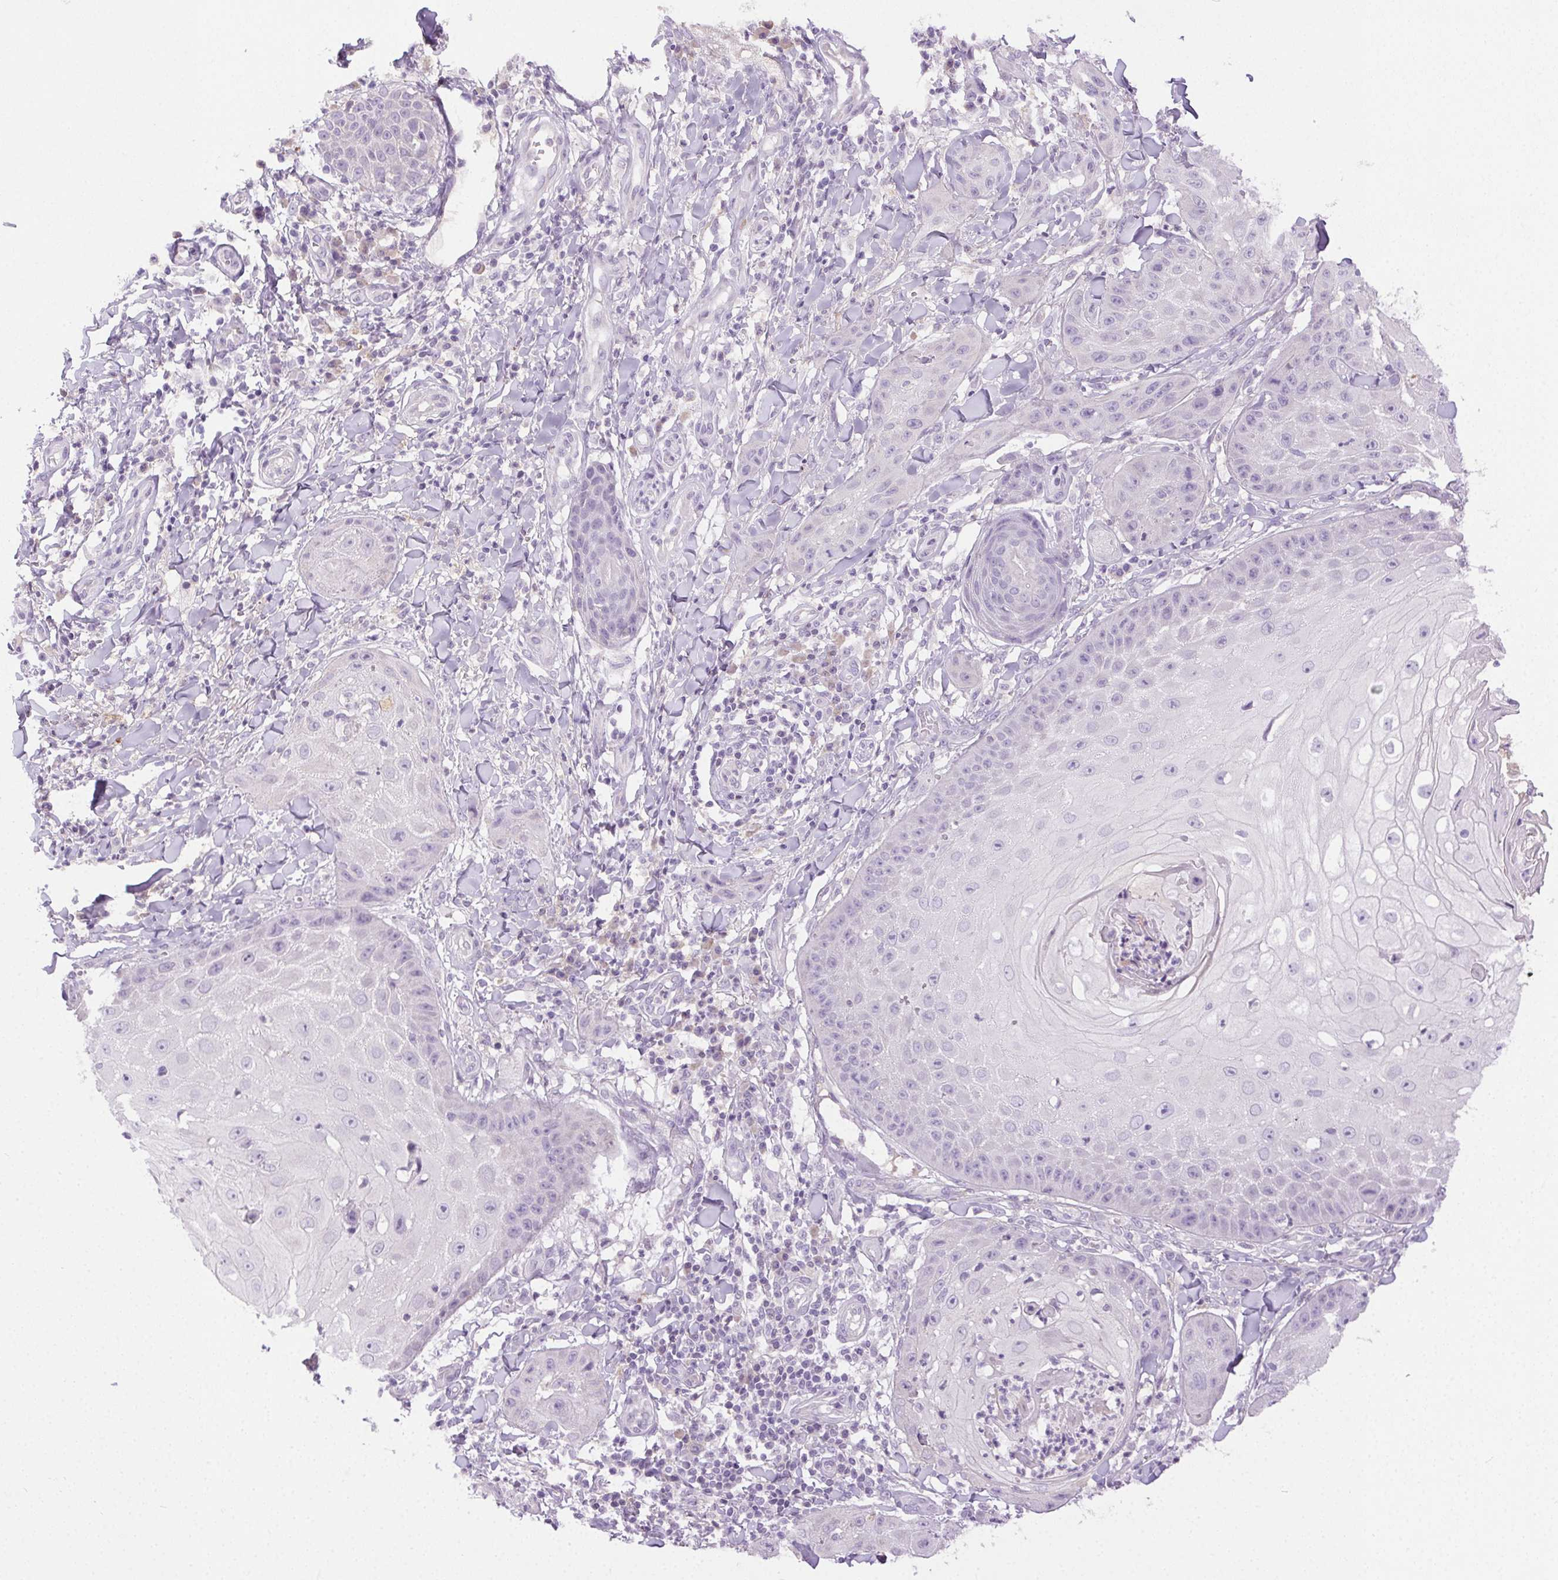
{"staining": {"intensity": "negative", "quantity": "none", "location": "none"}, "tissue": "skin cancer", "cell_type": "Tumor cells", "image_type": "cancer", "snomed": [{"axis": "morphology", "description": "Squamous cell carcinoma, NOS"}, {"axis": "topography", "description": "Skin"}], "caption": "Immunohistochemical staining of squamous cell carcinoma (skin) shows no significant positivity in tumor cells. The staining was performed using DAB (3,3'-diaminobenzidine) to visualize the protein expression in brown, while the nuclei were stained in blue with hematoxylin (Magnification: 20x).", "gene": "BPIFB2", "patient": {"sex": "male", "age": 70}}